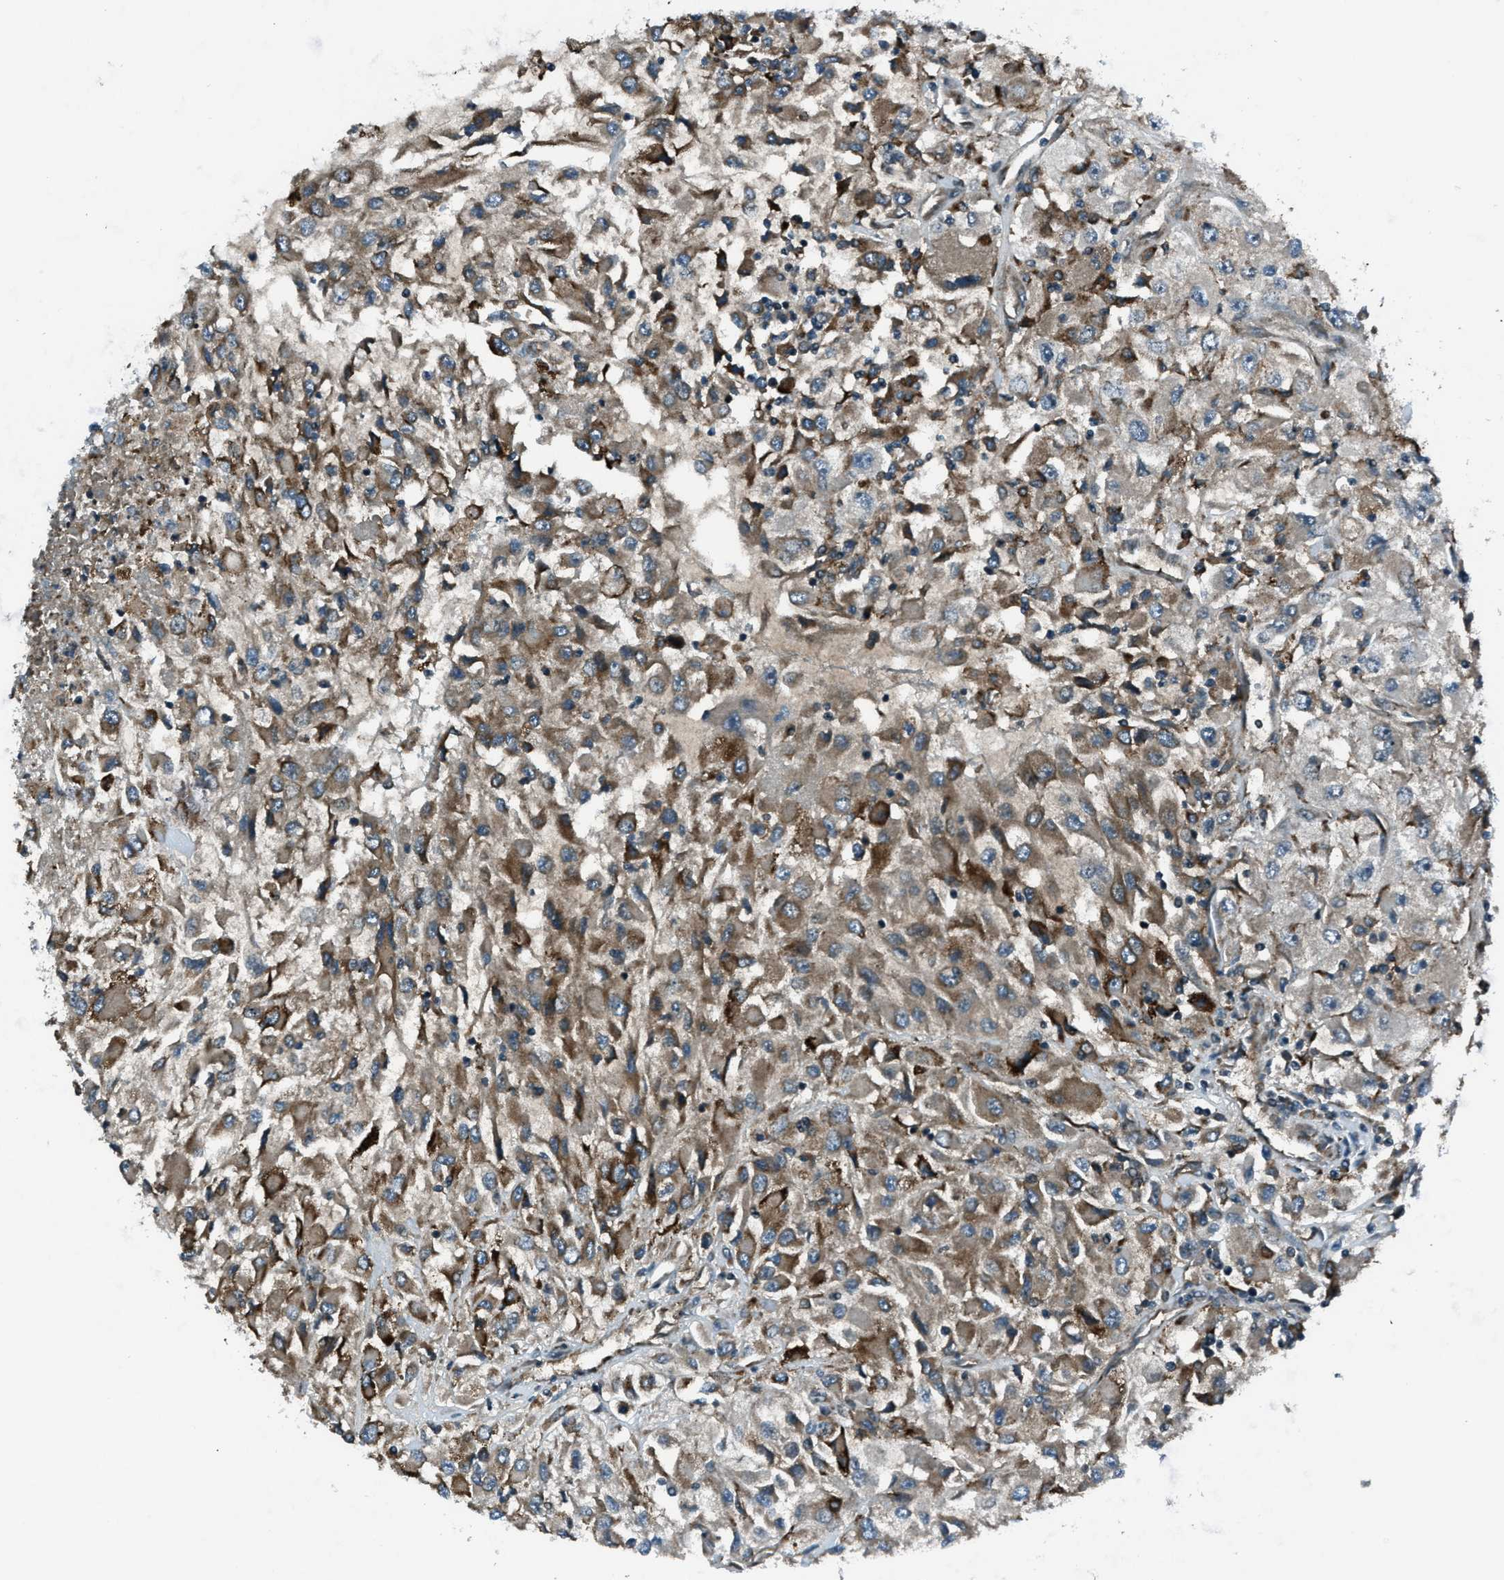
{"staining": {"intensity": "moderate", "quantity": ">75%", "location": "cytoplasmic/membranous"}, "tissue": "renal cancer", "cell_type": "Tumor cells", "image_type": "cancer", "snomed": [{"axis": "morphology", "description": "Adenocarcinoma, NOS"}, {"axis": "topography", "description": "Kidney"}], "caption": "Protein expression analysis of renal cancer (adenocarcinoma) displays moderate cytoplasmic/membranous staining in about >75% of tumor cells.", "gene": "ACTL9", "patient": {"sex": "female", "age": 52}}